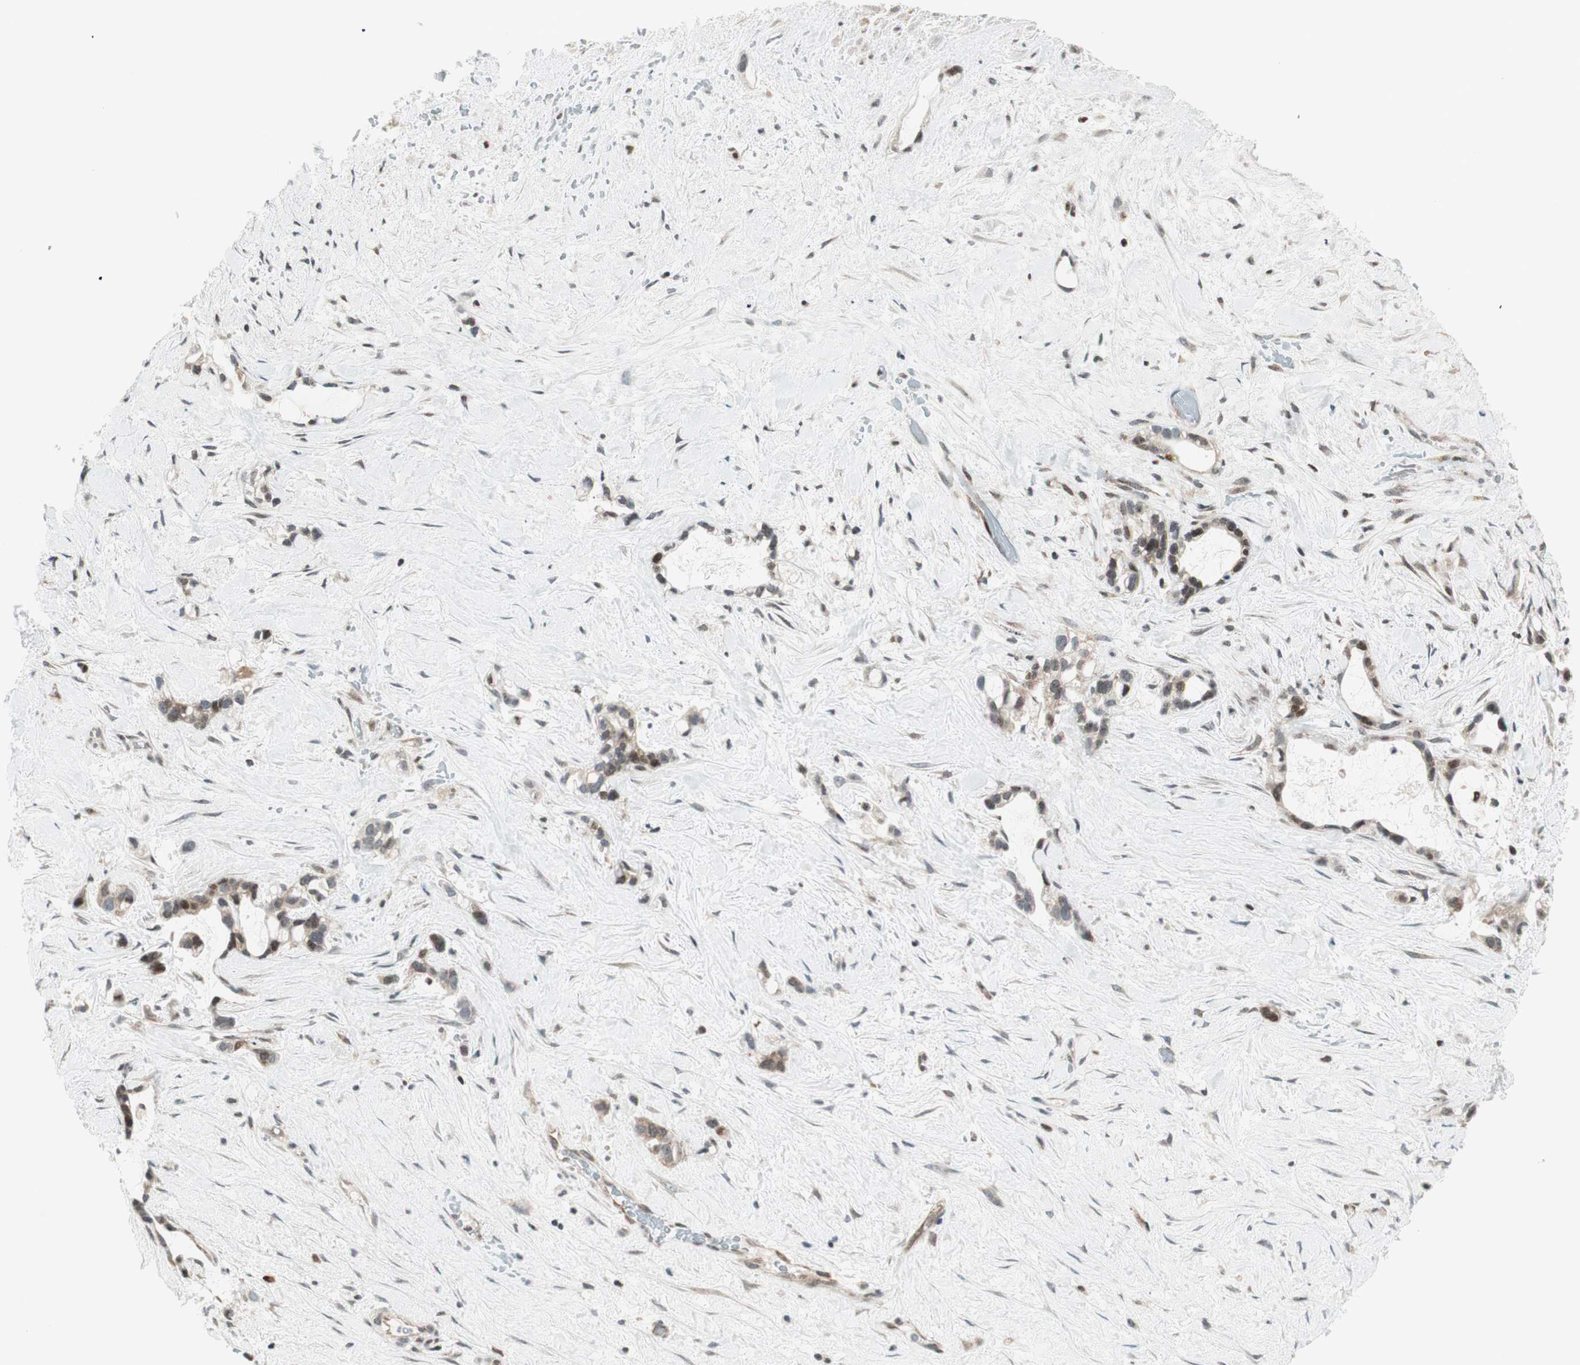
{"staining": {"intensity": "moderate", "quantity": "25%-75%", "location": "cytoplasmic/membranous,nuclear"}, "tissue": "liver cancer", "cell_type": "Tumor cells", "image_type": "cancer", "snomed": [{"axis": "morphology", "description": "Cholangiocarcinoma"}, {"axis": "topography", "description": "Liver"}], "caption": "A micrograph of cholangiocarcinoma (liver) stained for a protein demonstrates moderate cytoplasmic/membranous and nuclear brown staining in tumor cells. (IHC, brightfield microscopy, high magnification).", "gene": "TPT1", "patient": {"sex": "female", "age": 65}}